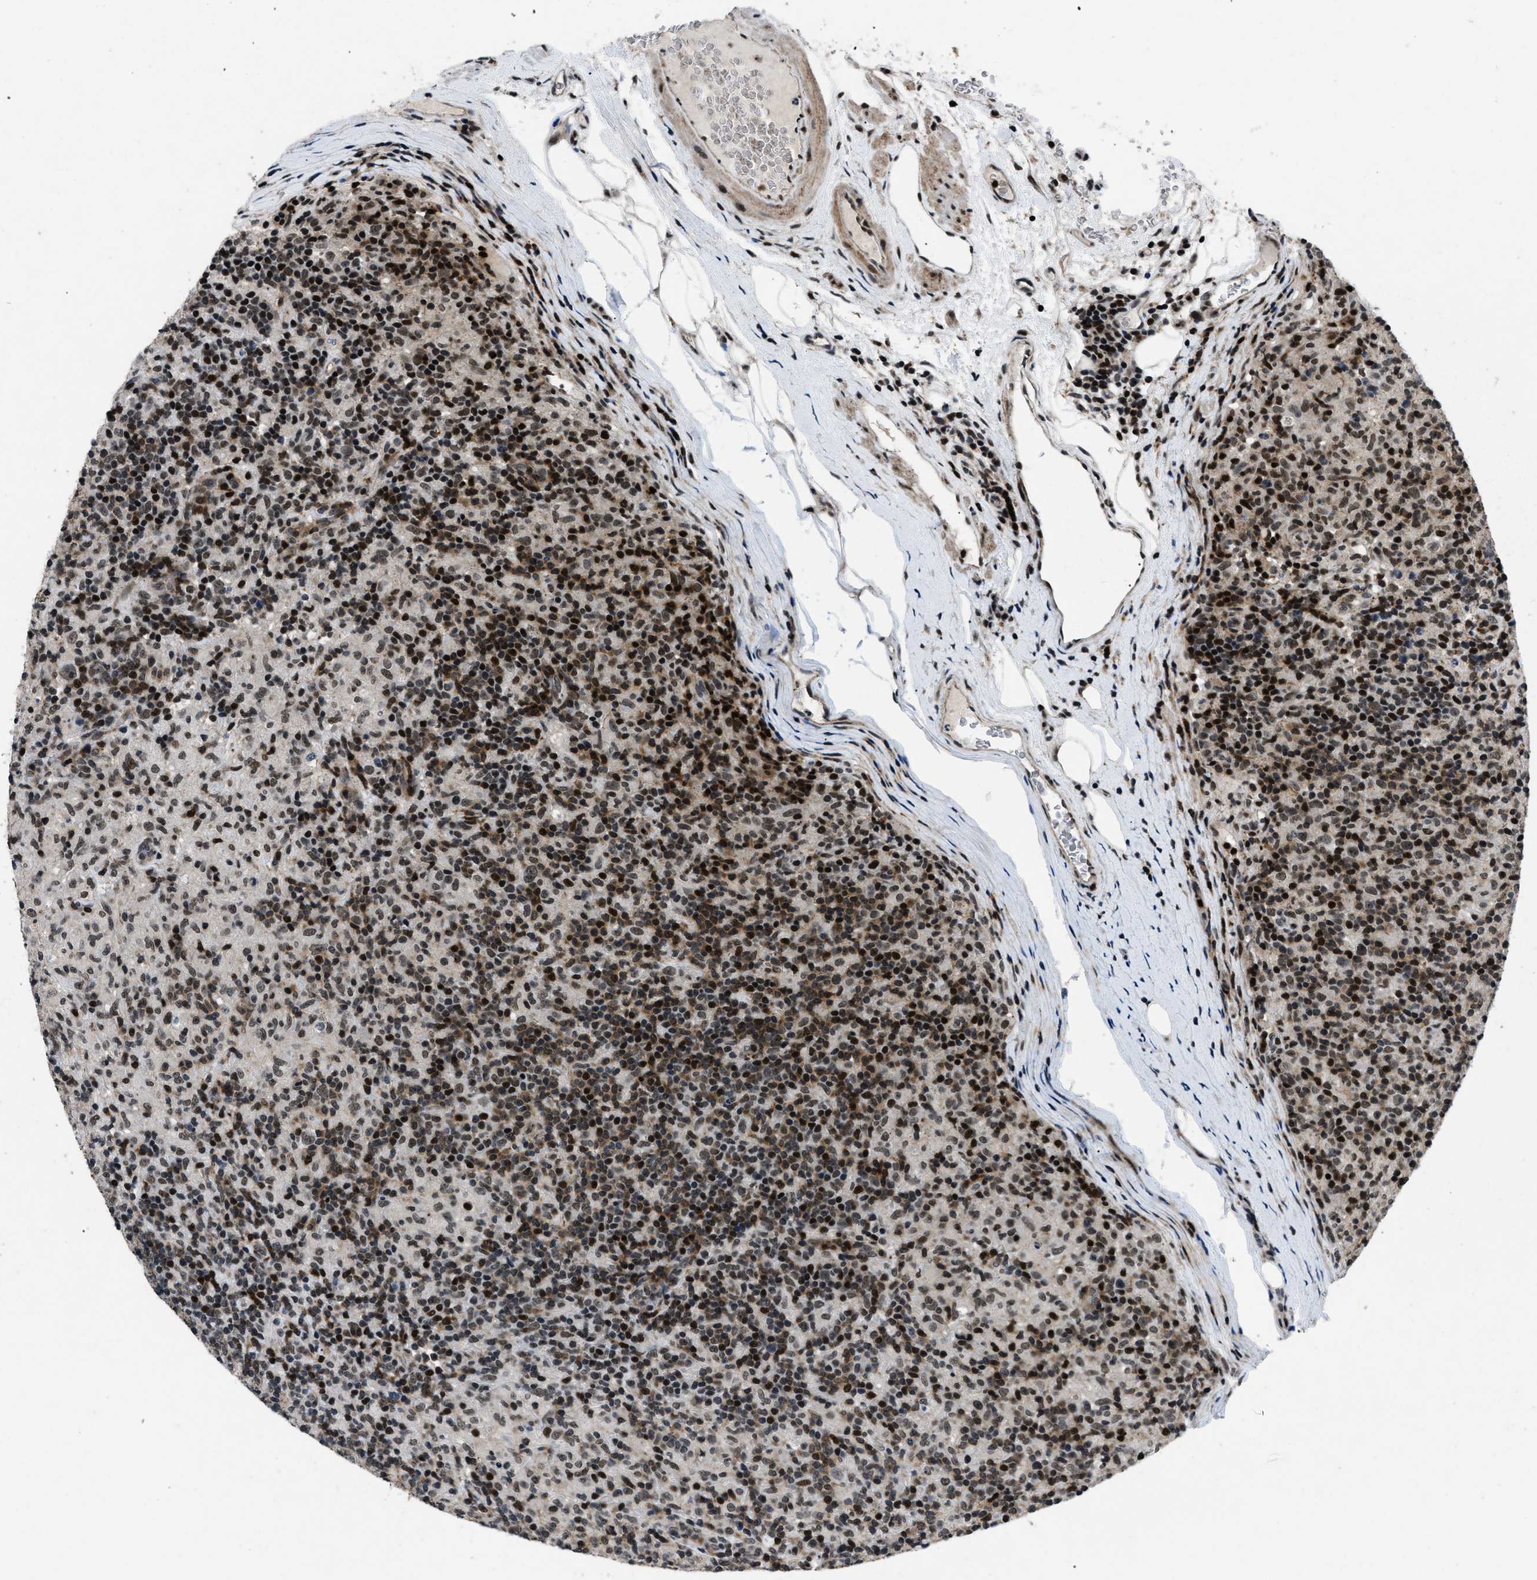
{"staining": {"intensity": "strong", "quantity": ">75%", "location": "nuclear"}, "tissue": "lymphoma", "cell_type": "Tumor cells", "image_type": "cancer", "snomed": [{"axis": "morphology", "description": "Hodgkin's disease, NOS"}, {"axis": "topography", "description": "Lymph node"}], "caption": "Human lymphoma stained for a protein (brown) demonstrates strong nuclear positive staining in about >75% of tumor cells.", "gene": "SMARCB1", "patient": {"sex": "male", "age": 70}}